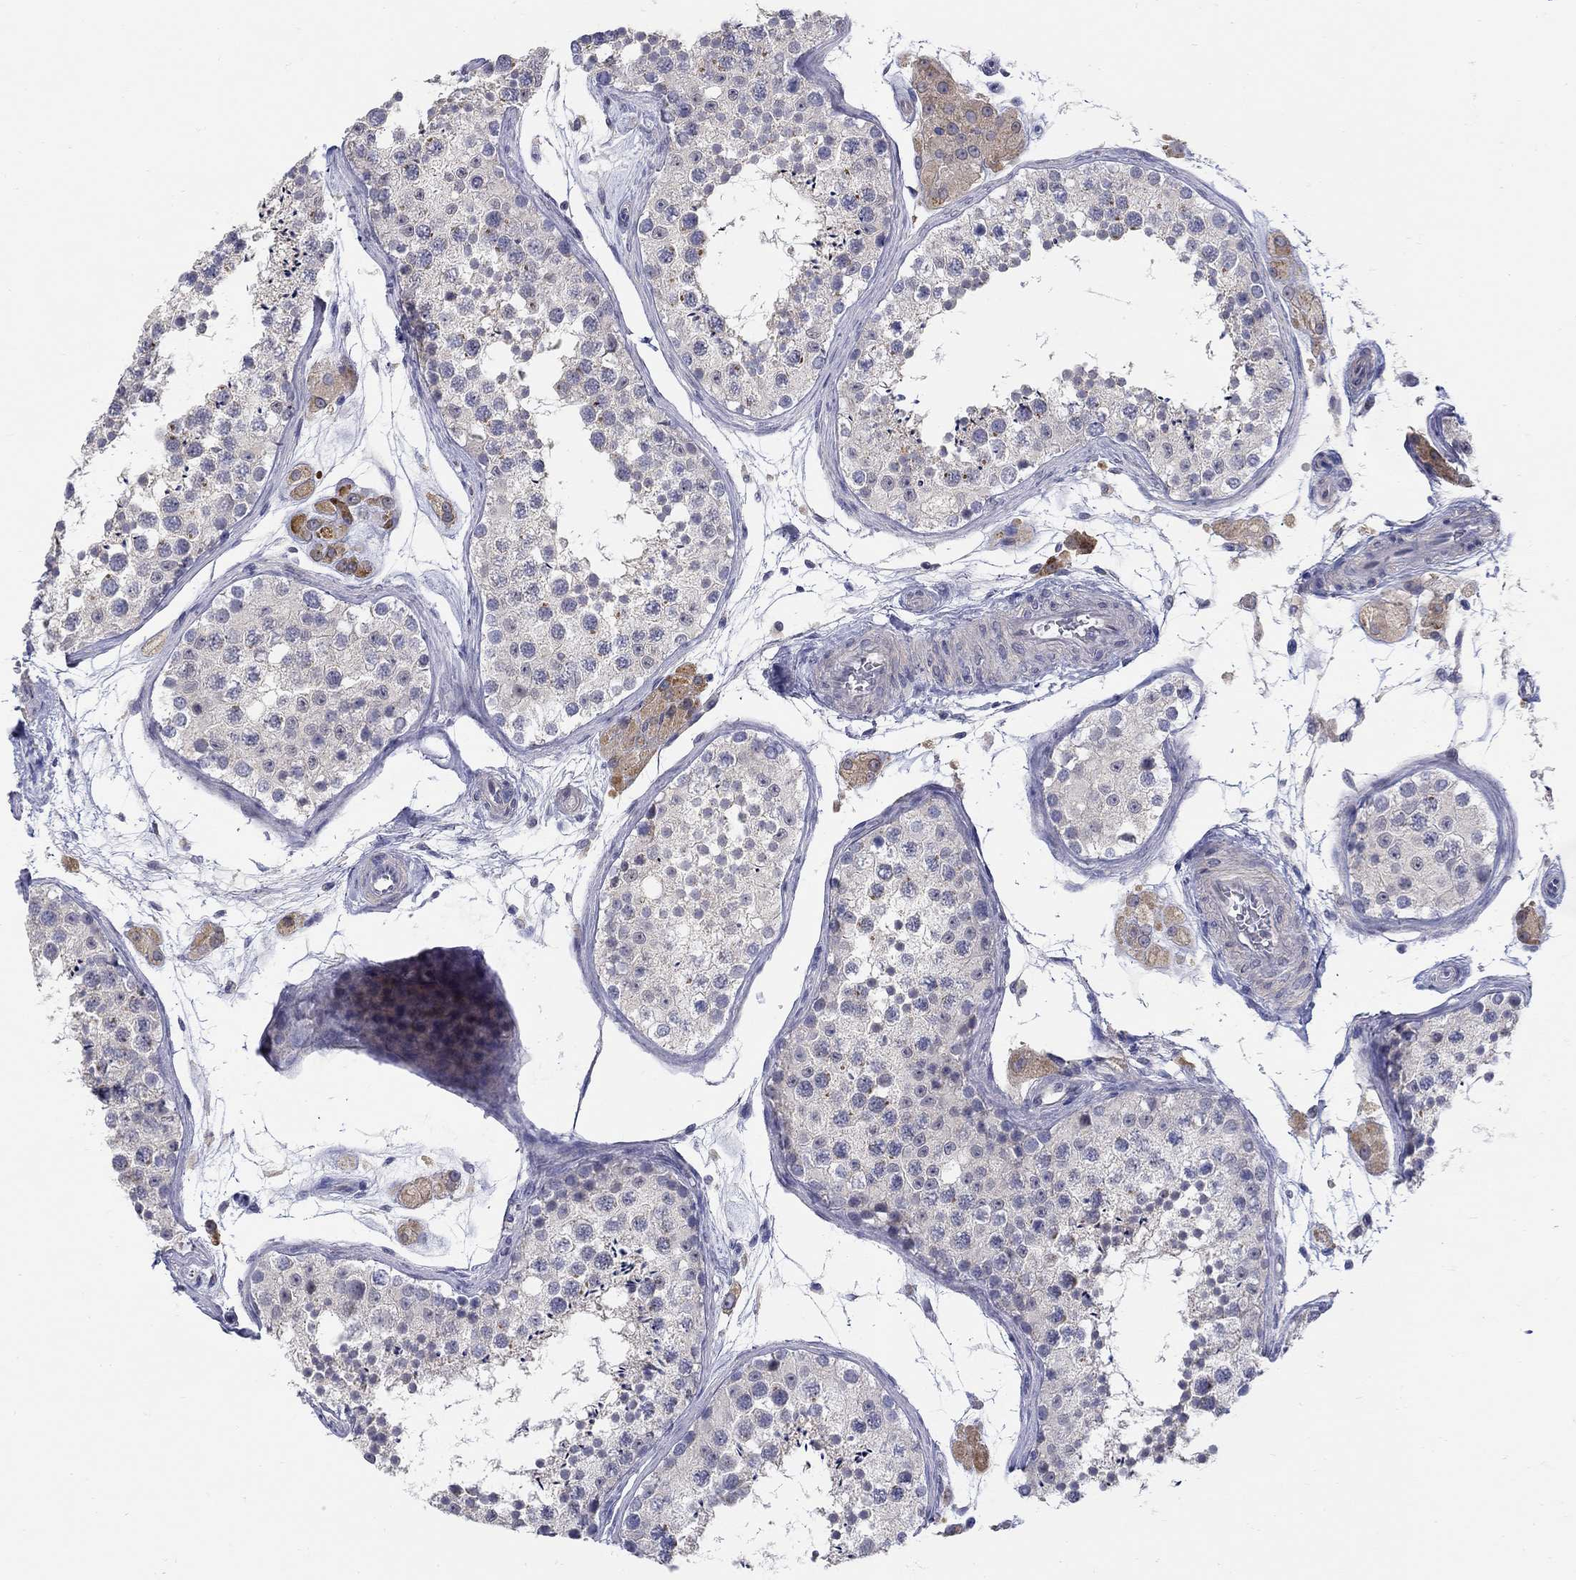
{"staining": {"intensity": "negative", "quantity": "none", "location": "none"}, "tissue": "testis", "cell_type": "Cells in seminiferous ducts", "image_type": "normal", "snomed": [{"axis": "morphology", "description": "Normal tissue, NOS"}, {"axis": "topography", "description": "Testis"}], "caption": "Normal testis was stained to show a protein in brown. There is no significant staining in cells in seminiferous ducts. Brightfield microscopy of immunohistochemistry stained with DAB (brown) and hematoxylin (blue), captured at high magnification.", "gene": "ABCA4", "patient": {"sex": "male", "age": 41}}